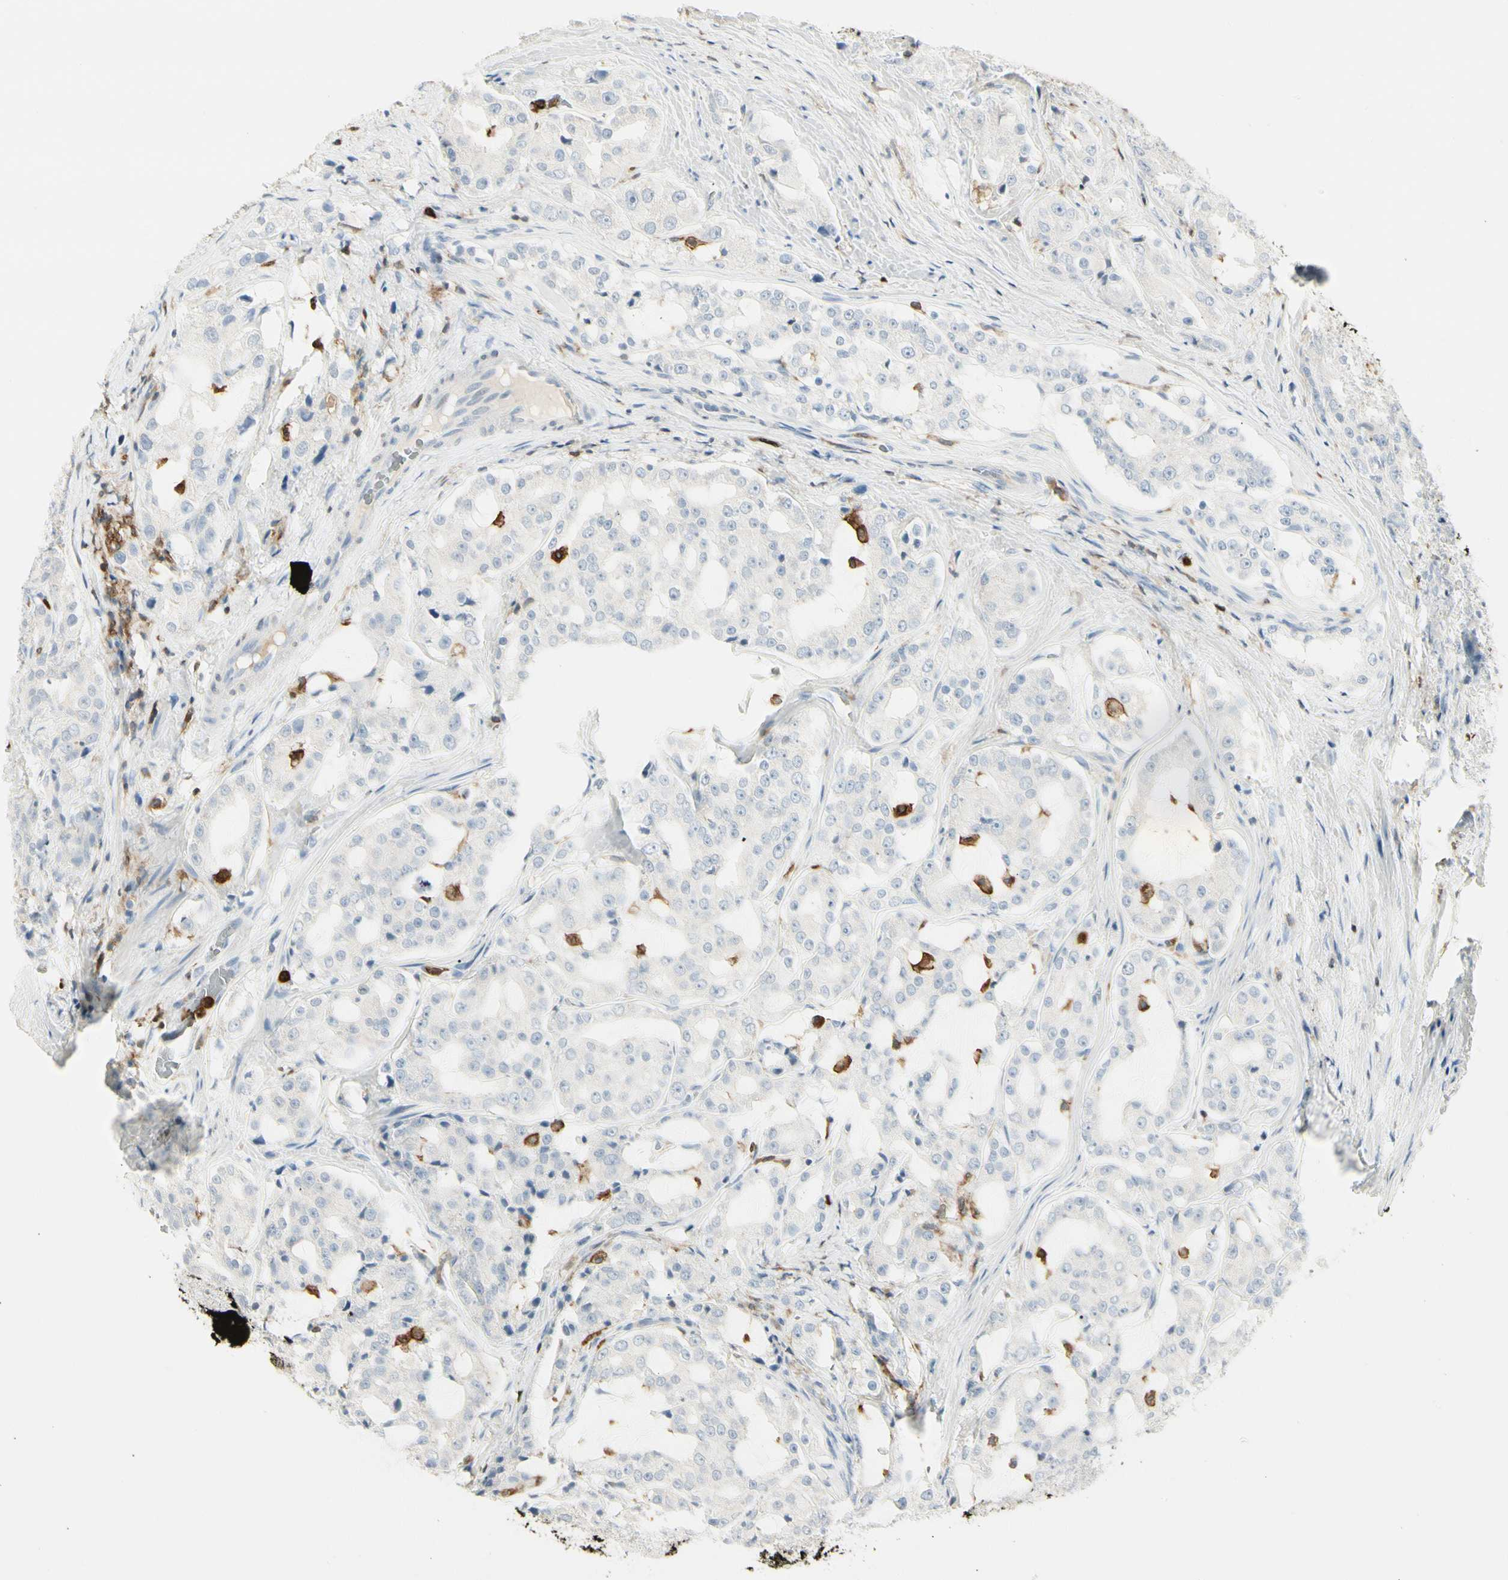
{"staining": {"intensity": "negative", "quantity": "none", "location": "none"}, "tissue": "prostate cancer", "cell_type": "Tumor cells", "image_type": "cancer", "snomed": [{"axis": "morphology", "description": "Adenocarcinoma, High grade"}, {"axis": "topography", "description": "Prostate"}], "caption": "Photomicrograph shows no significant protein positivity in tumor cells of prostate cancer (high-grade adenocarcinoma). (DAB immunohistochemistry with hematoxylin counter stain).", "gene": "ITGB2", "patient": {"sex": "male", "age": 73}}